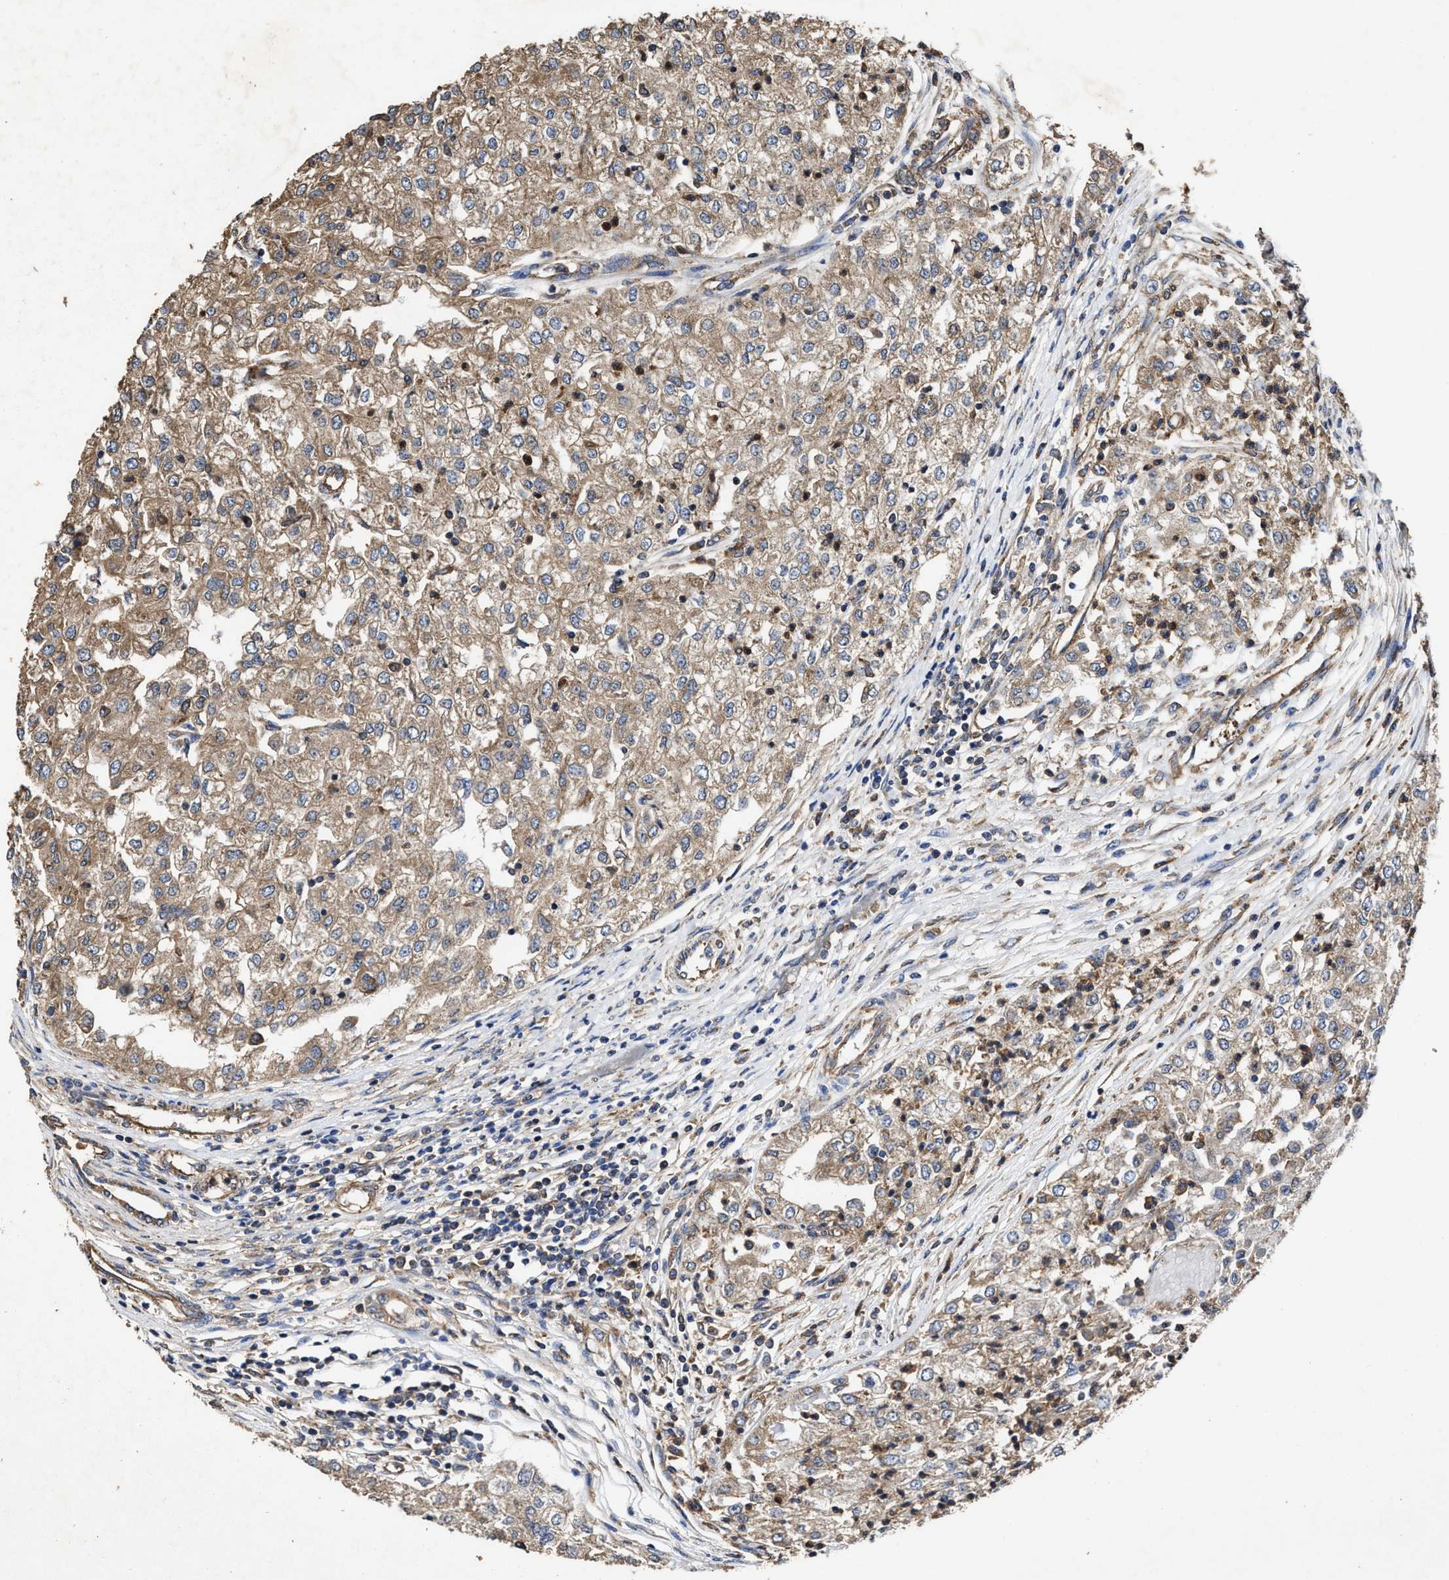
{"staining": {"intensity": "moderate", "quantity": ">75%", "location": "cytoplasmic/membranous"}, "tissue": "renal cancer", "cell_type": "Tumor cells", "image_type": "cancer", "snomed": [{"axis": "morphology", "description": "Adenocarcinoma, NOS"}, {"axis": "topography", "description": "Kidney"}], "caption": "Adenocarcinoma (renal) was stained to show a protein in brown. There is medium levels of moderate cytoplasmic/membranous positivity in approximately >75% of tumor cells.", "gene": "SFXN4", "patient": {"sex": "female", "age": 54}}